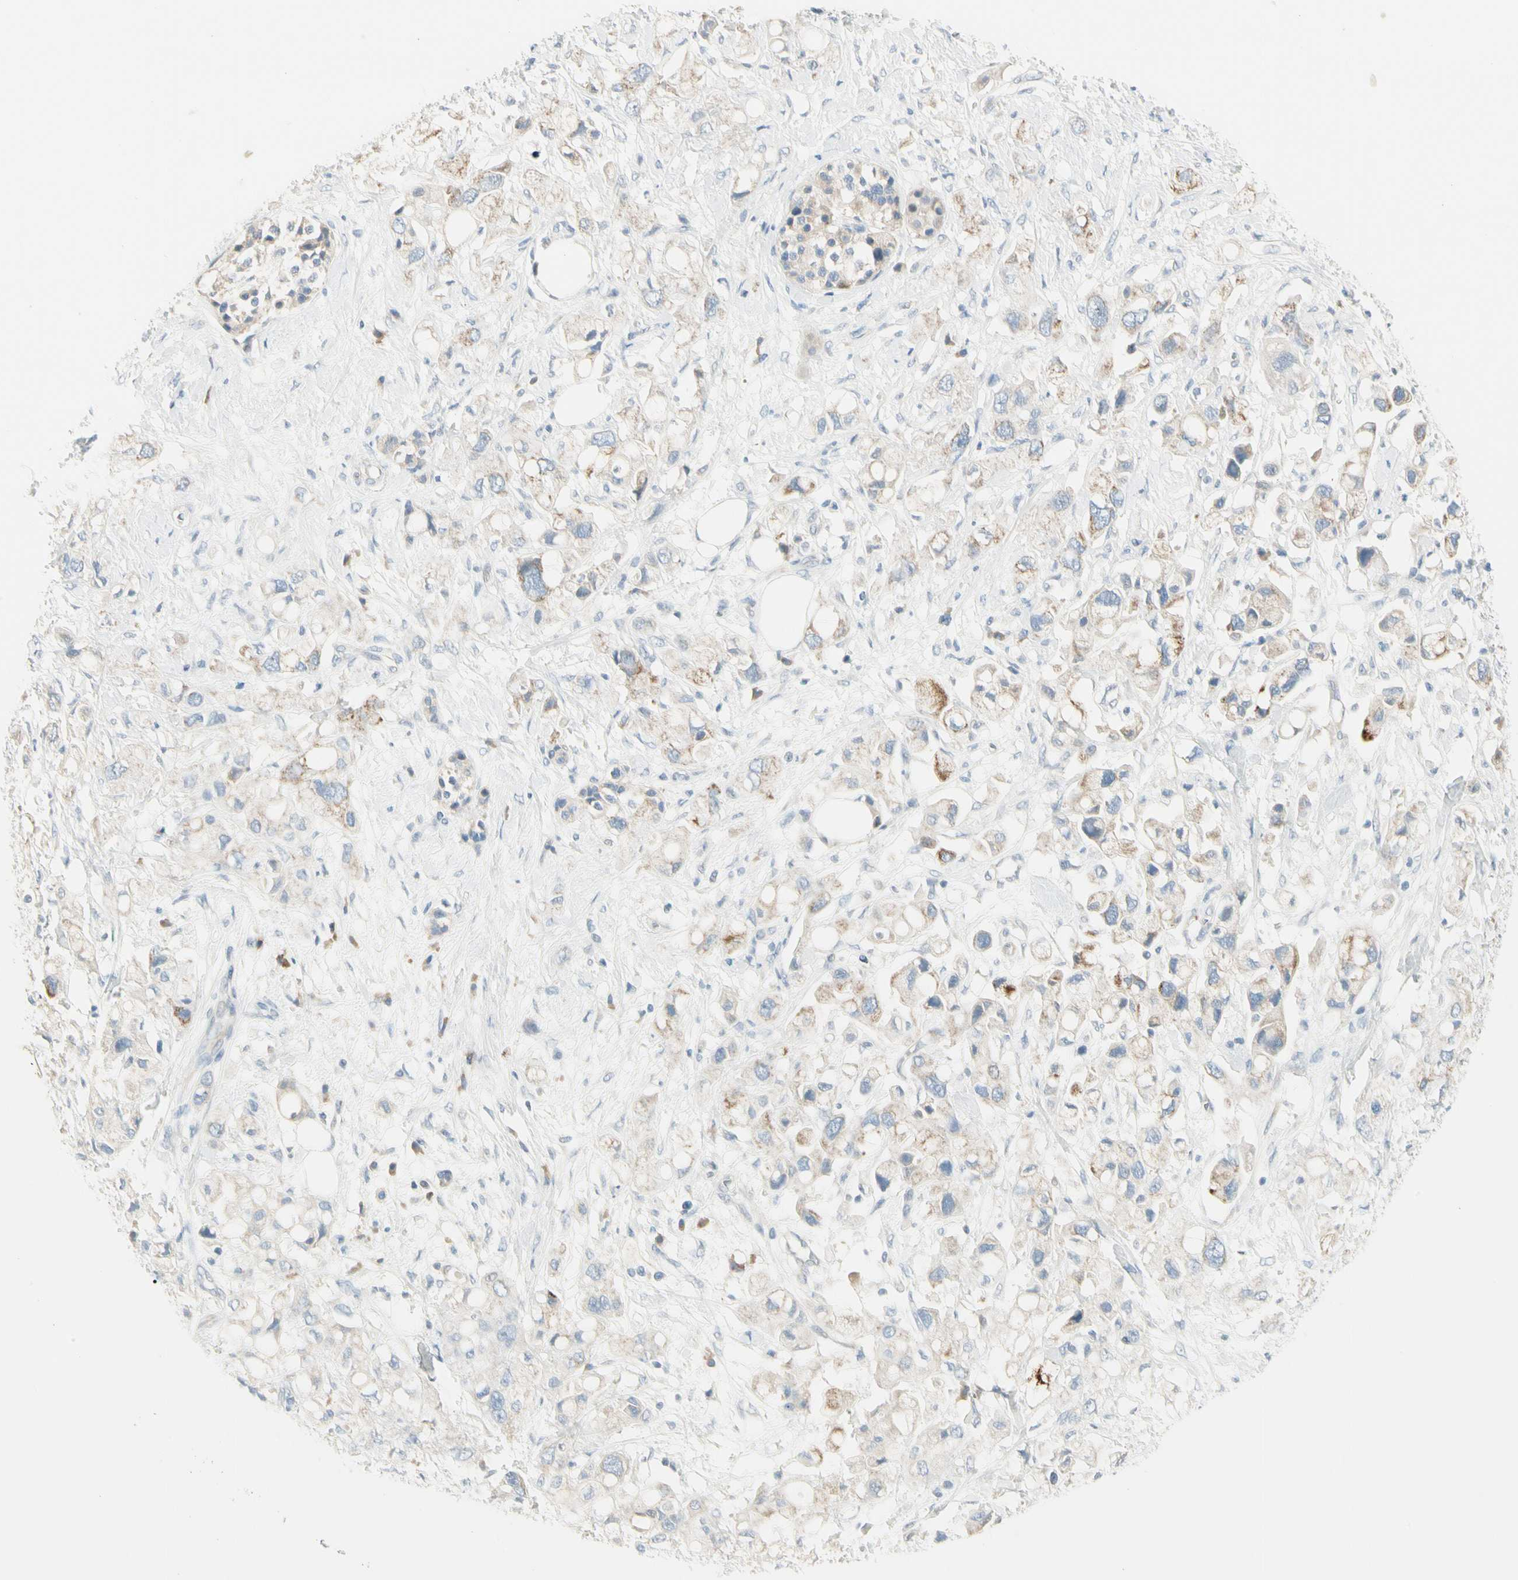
{"staining": {"intensity": "moderate", "quantity": "<25%", "location": "cytoplasmic/membranous"}, "tissue": "pancreatic cancer", "cell_type": "Tumor cells", "image_type": "cancer", "snomed": [{"axis": "morphology", "description": "Adenocarcinoma, NOS"}, {"axis": "topography", "description": "Pancreas"}], "caption": "High-magnification brightfield microscopy of pancreatic cancer (adenocarcinoma) stained with DAB (brown) and counterstained with hematoxylin (blue). tumor cells exhibit moderate cytoplasmic/membranous positivity is appreciated in approximately<25% of cells.", "gene": "SLC6A15", "patient": {"sex": "female", "age": 56}}